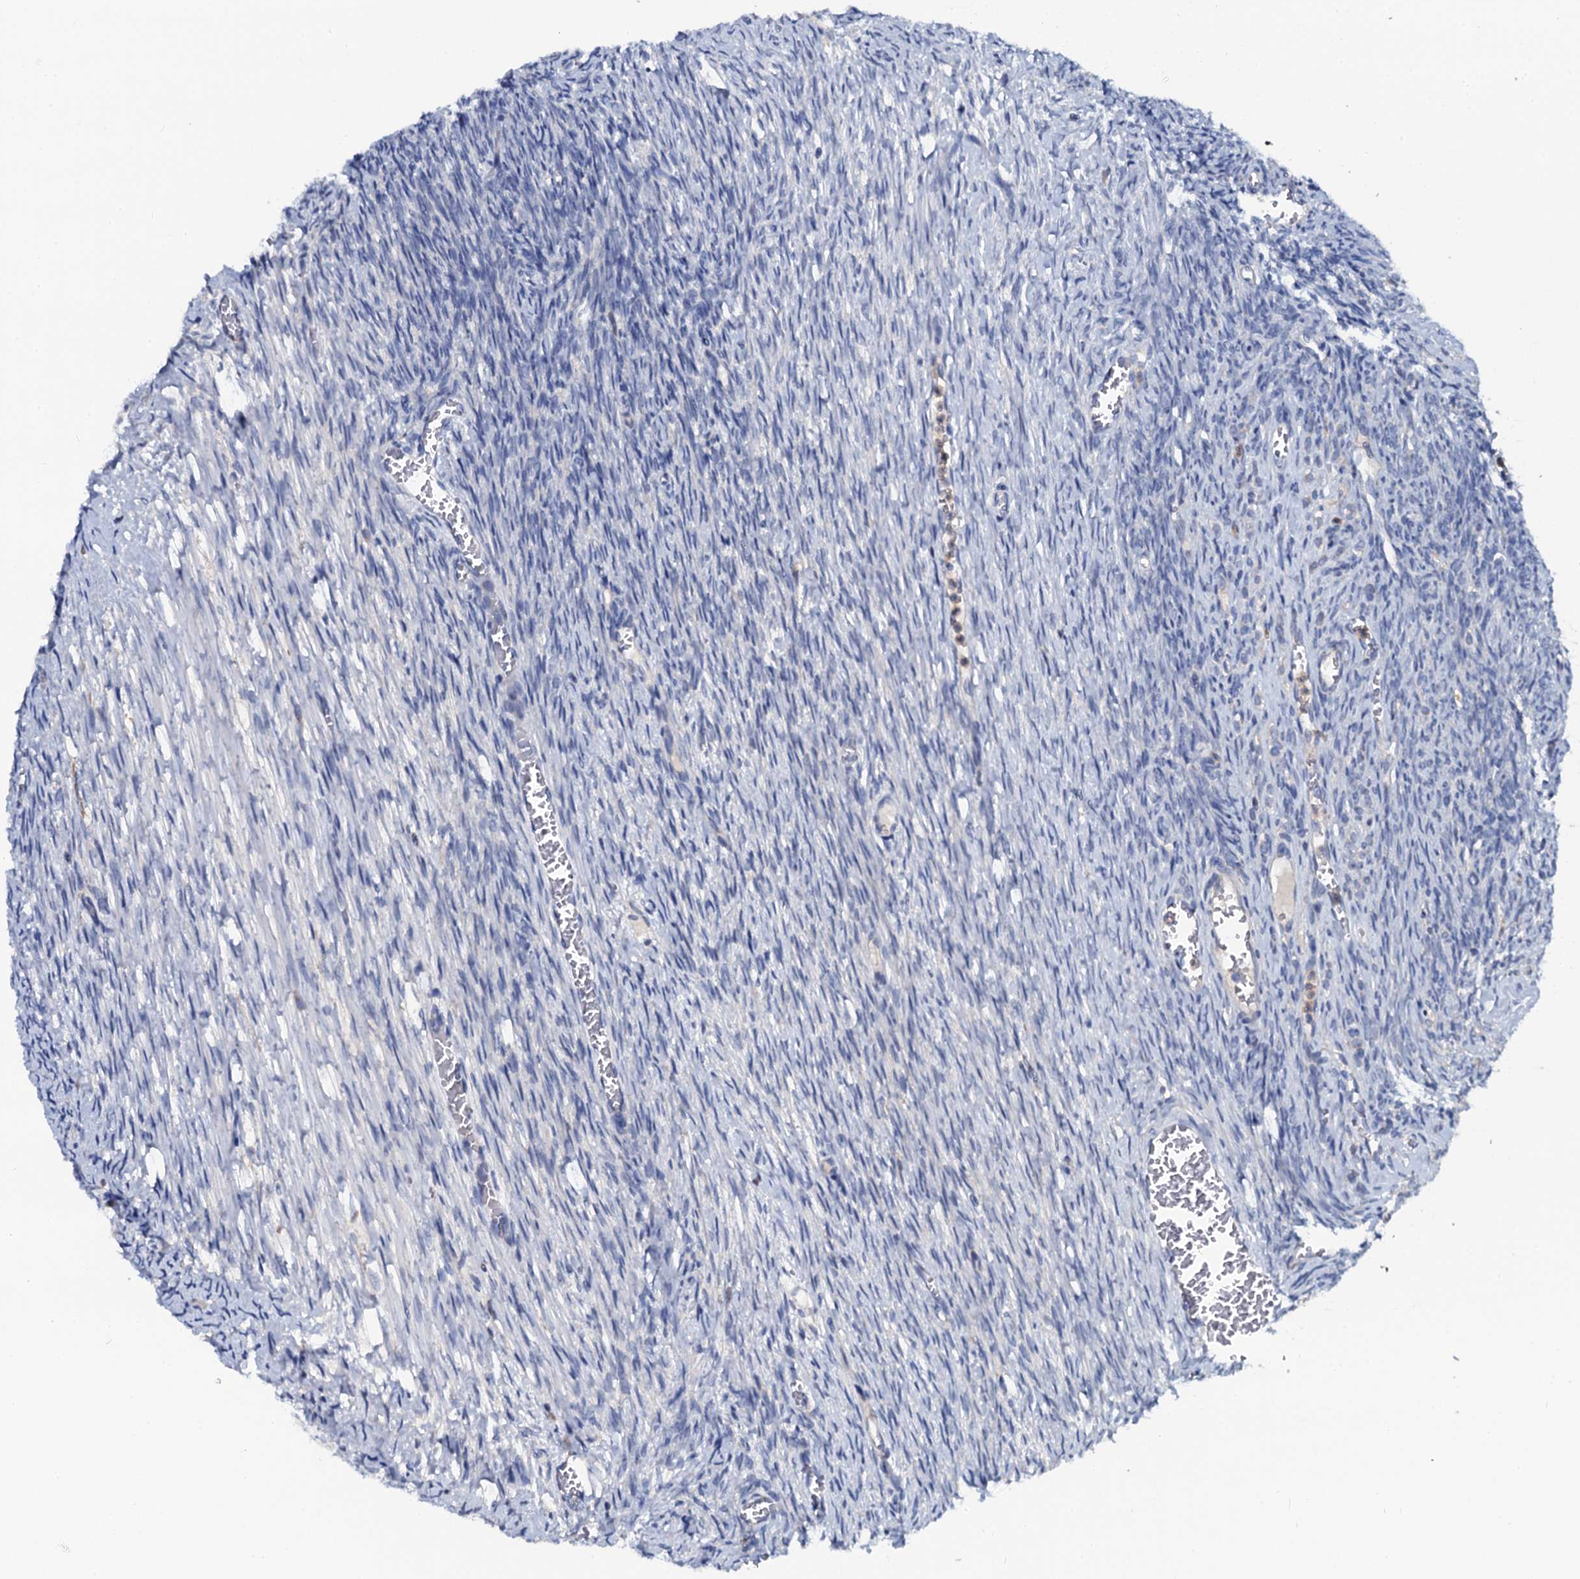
{"staining": {"intensity": "negative", "quantity": "none", "location": "none"}, "tissue": "ovary", "cell_type": "Follicle cells", "image_type": "normal", "snomed": [{"axis": "morphology", "description": "Normal tissue, NOS"}, {"axis": "topography", "description": "Ovary"}], "caption": "DAB immunohistochemical staining of benign ovary reveals no significant positivity in follicle cells.", "gene": "OTOL1", "patient": {"sex": "female", "age": 44}}